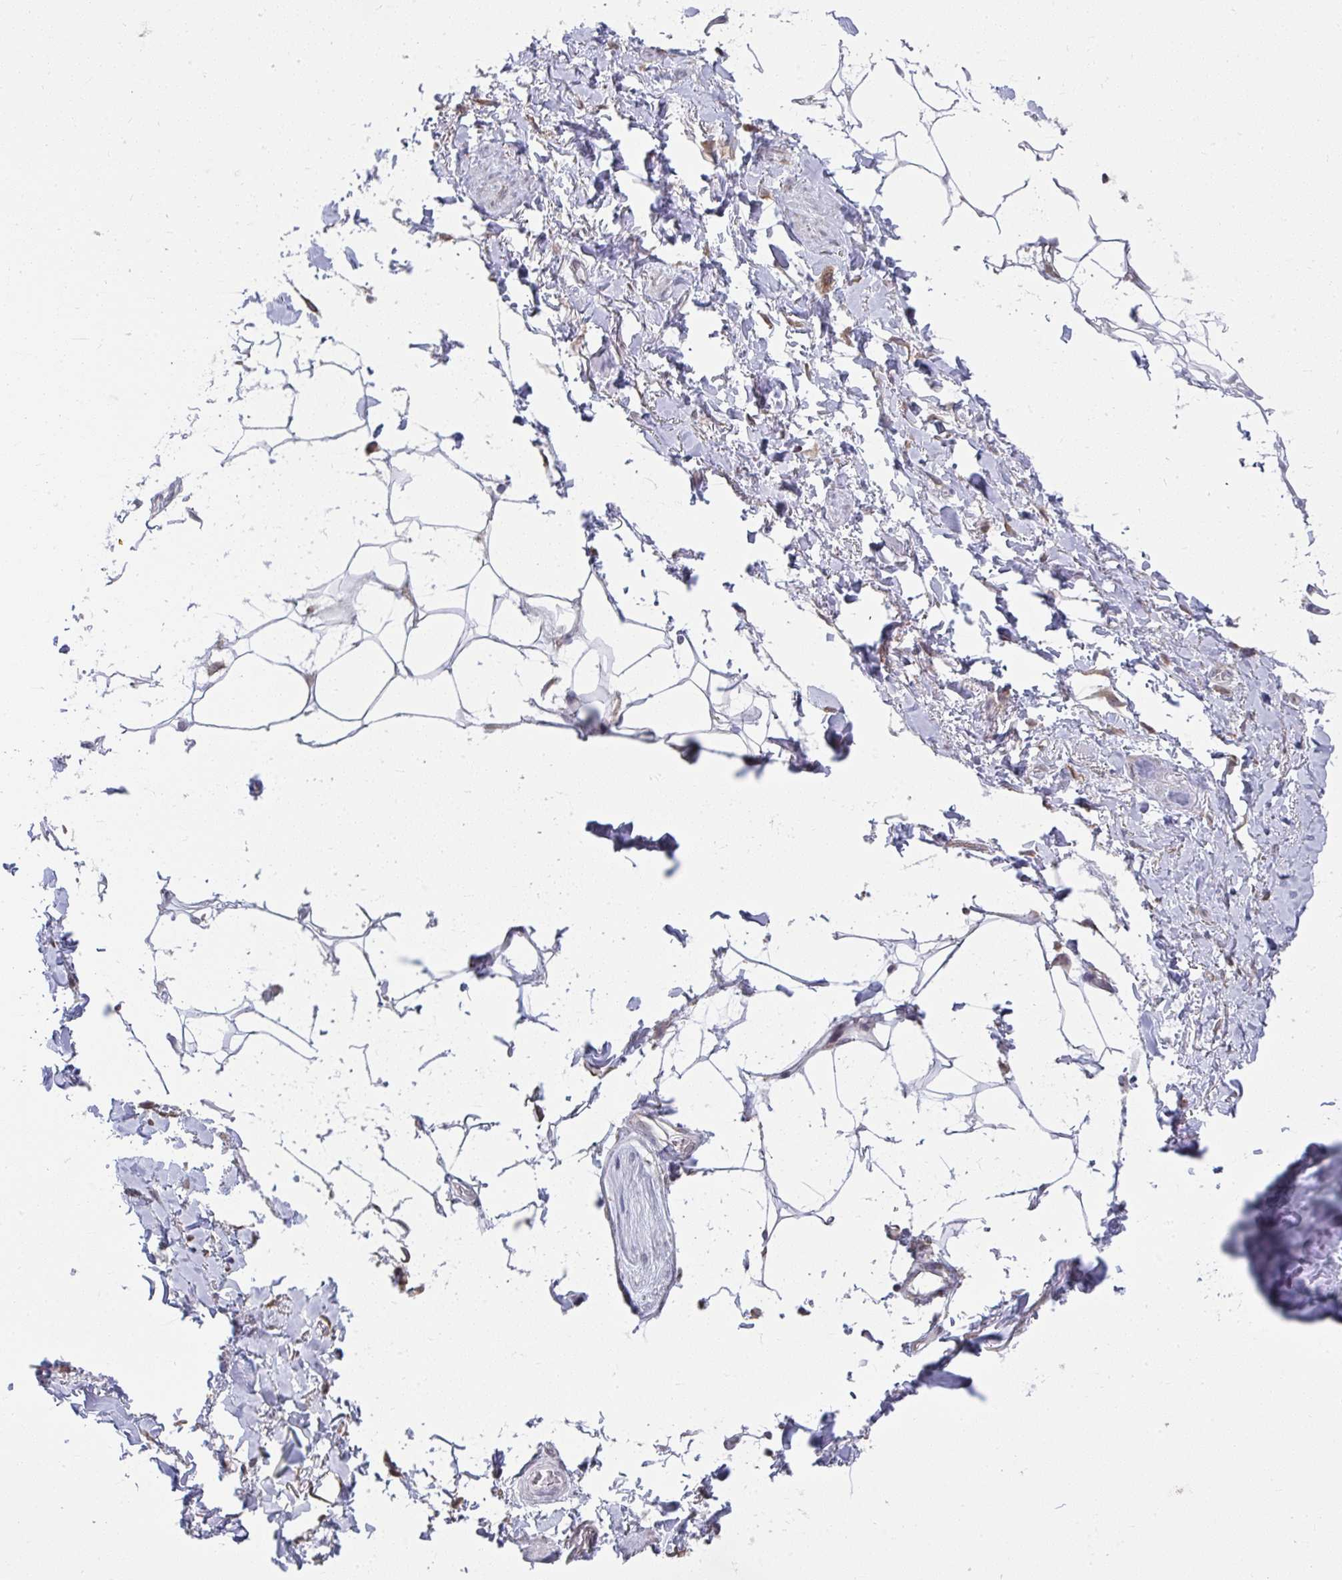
{"staining": {"intensity": "negative", "quantity": "none", "location": "none"}, "tissue": "adipose tissue", "cell_type": "Adipocytes", "image_type": "normal", "snomed": [{"axis": "morphology", "description": "Normal tissue, NOS"}, {"axis": "topography", "description": "Vagina"}, {"axis": "topography", "description": "Peripheral nerve tissue"}], "caption": "High magnification brightfield microscopy of normal adipose tissue stained with DAB (brown) and counterstained with hematoxylin (blue): adipocytes show no significant staining. (DAB (3,3'-diaminobenzidine) immunohistochemistry (IHC) with hematoxylin counter stain).", "gene": "NMNAT1", "patient": {"sex": "female", "age": 71}}